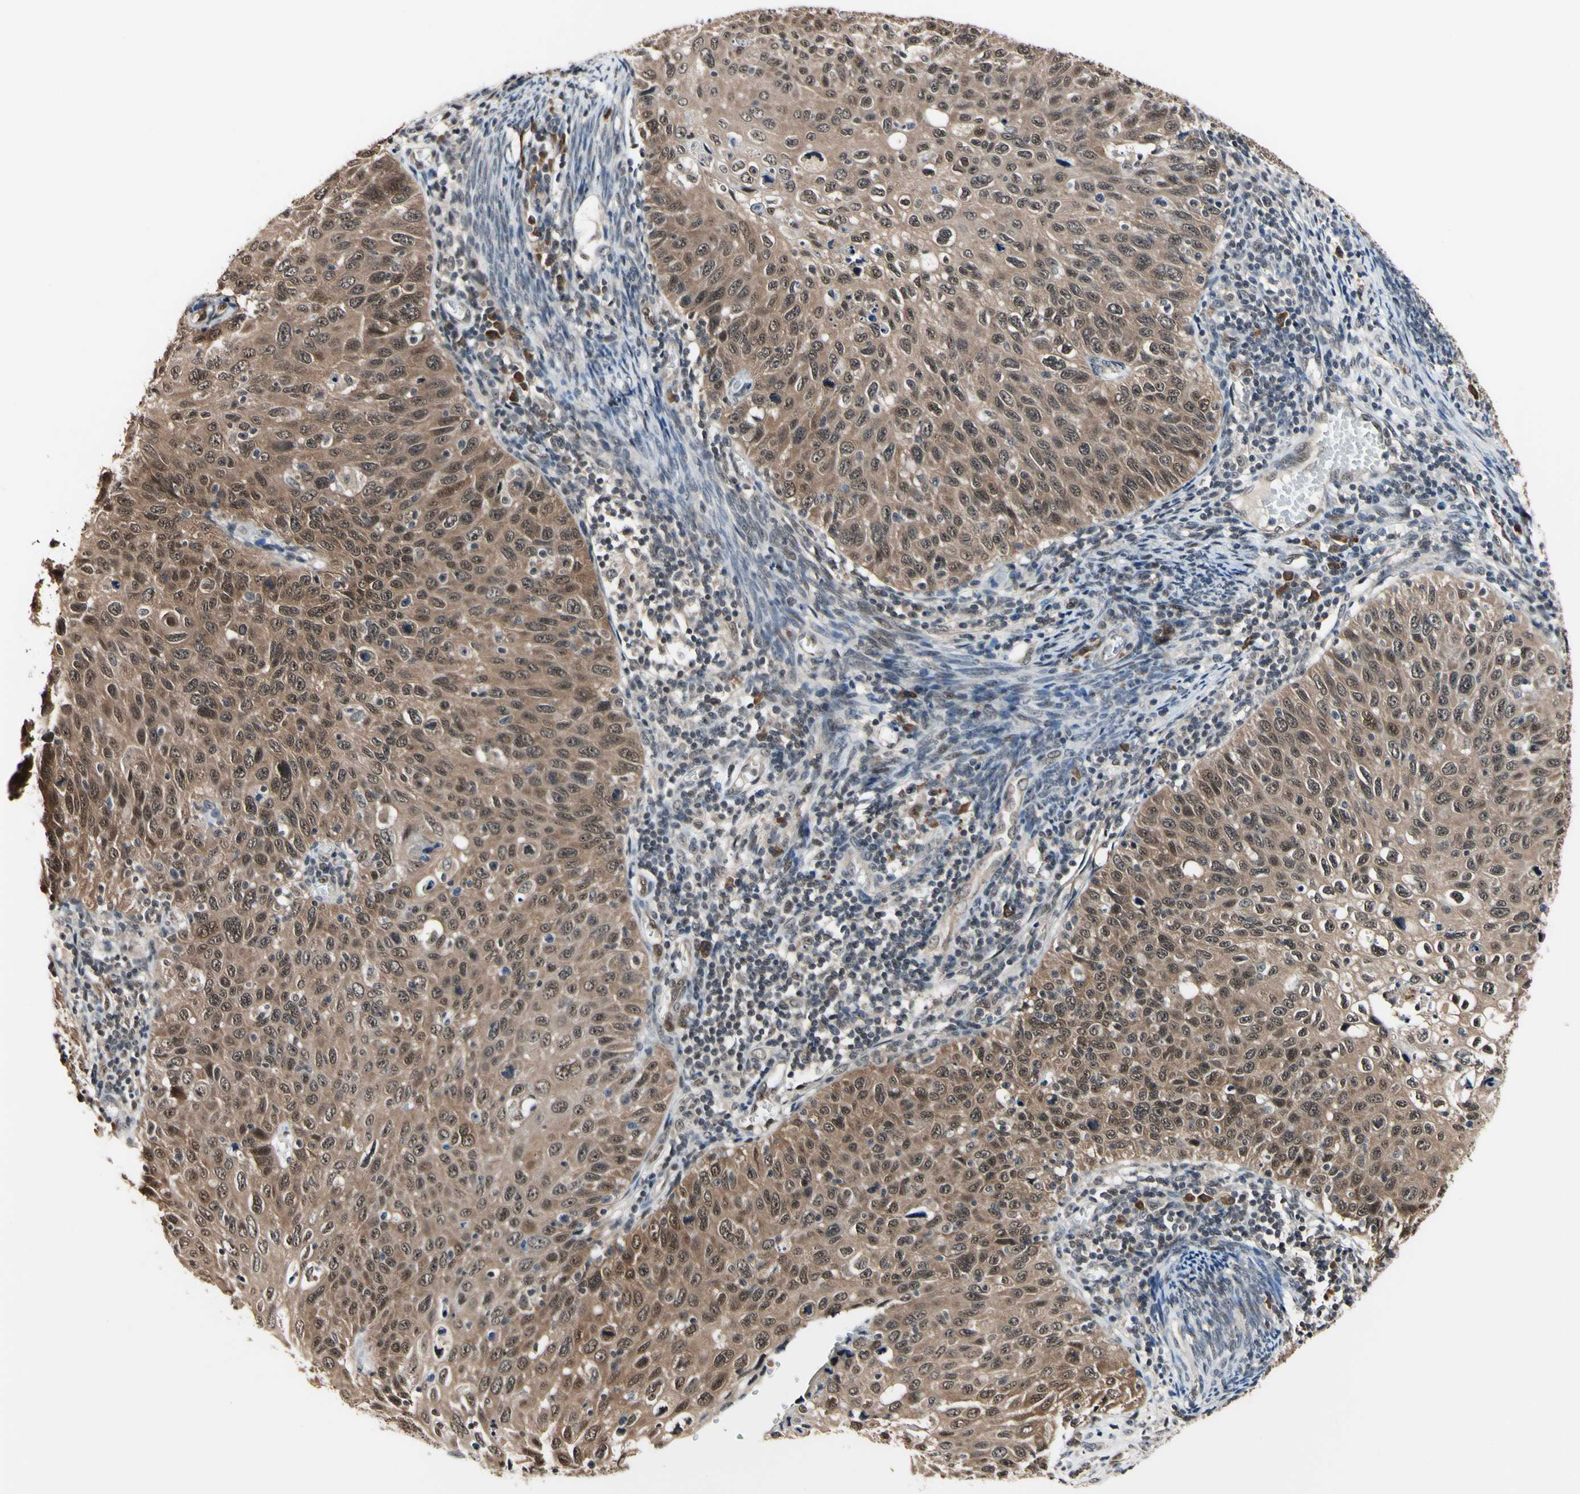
{"staining": {"intensity": "moderate", "quantity": ">75%", "location": "cytoplasmic/membranous,nuclear"}, "tissue": "cervical cancer", "cell_type": "Tumor cells", "image_type": "cancer", "snomed": [{"axis": "morphology", "description": "Squamous cell carcinoma, NOS"}, {"axis": "topography", "description": "Cervix"}], "caption": "This micrograph exhibits immunohistochemistry (IHC) staining of human cervical cancer, with medium moderate cytoplasmic/membranous and nuclear staining in about >75% of tumor cells.", "gene": "PSMD10", "patient": {"sex": "female", "age": 70}}